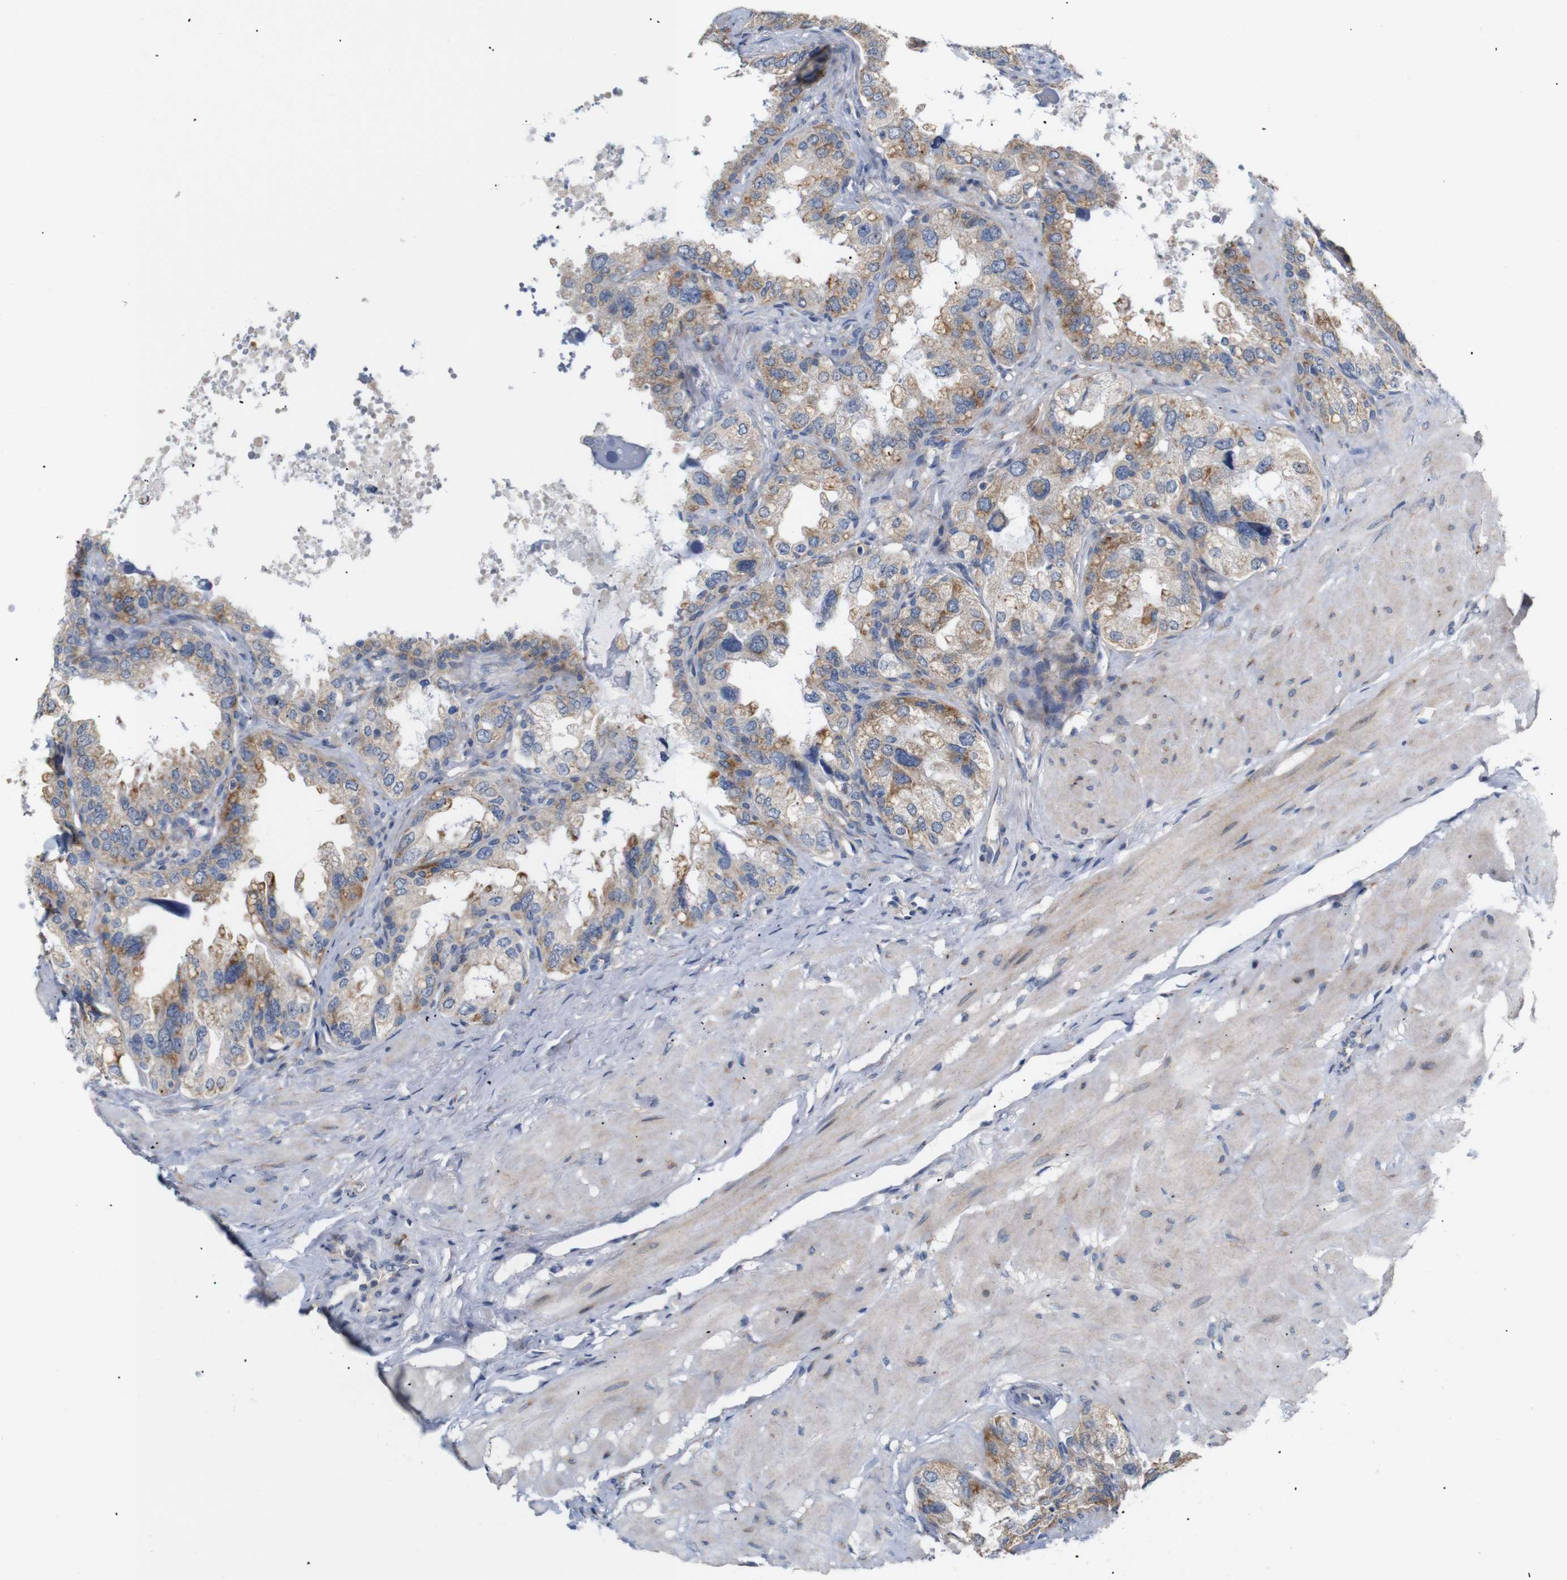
{"staining": {"intensity": "moderate", "quantity": ">75%", "location": "cytoplasmic/membranous"}, "tissue": "seminal vesicle", "cell_type": "Glandular cells", "image_type": "normal", "snomed": [{"axis": "morphology", "description": "Normal tissue, NOS"}, {"axis": "topography", "description": "Seminal veicle"}], "caption": "Brown immunohistochemical staining in normal seminal vesicle exhibits moderate cytoplasmic/membranous staining in about >75% of glandular cells.", "gene": "TRIM5", "patient": {"sex": "male", "age": 68}}